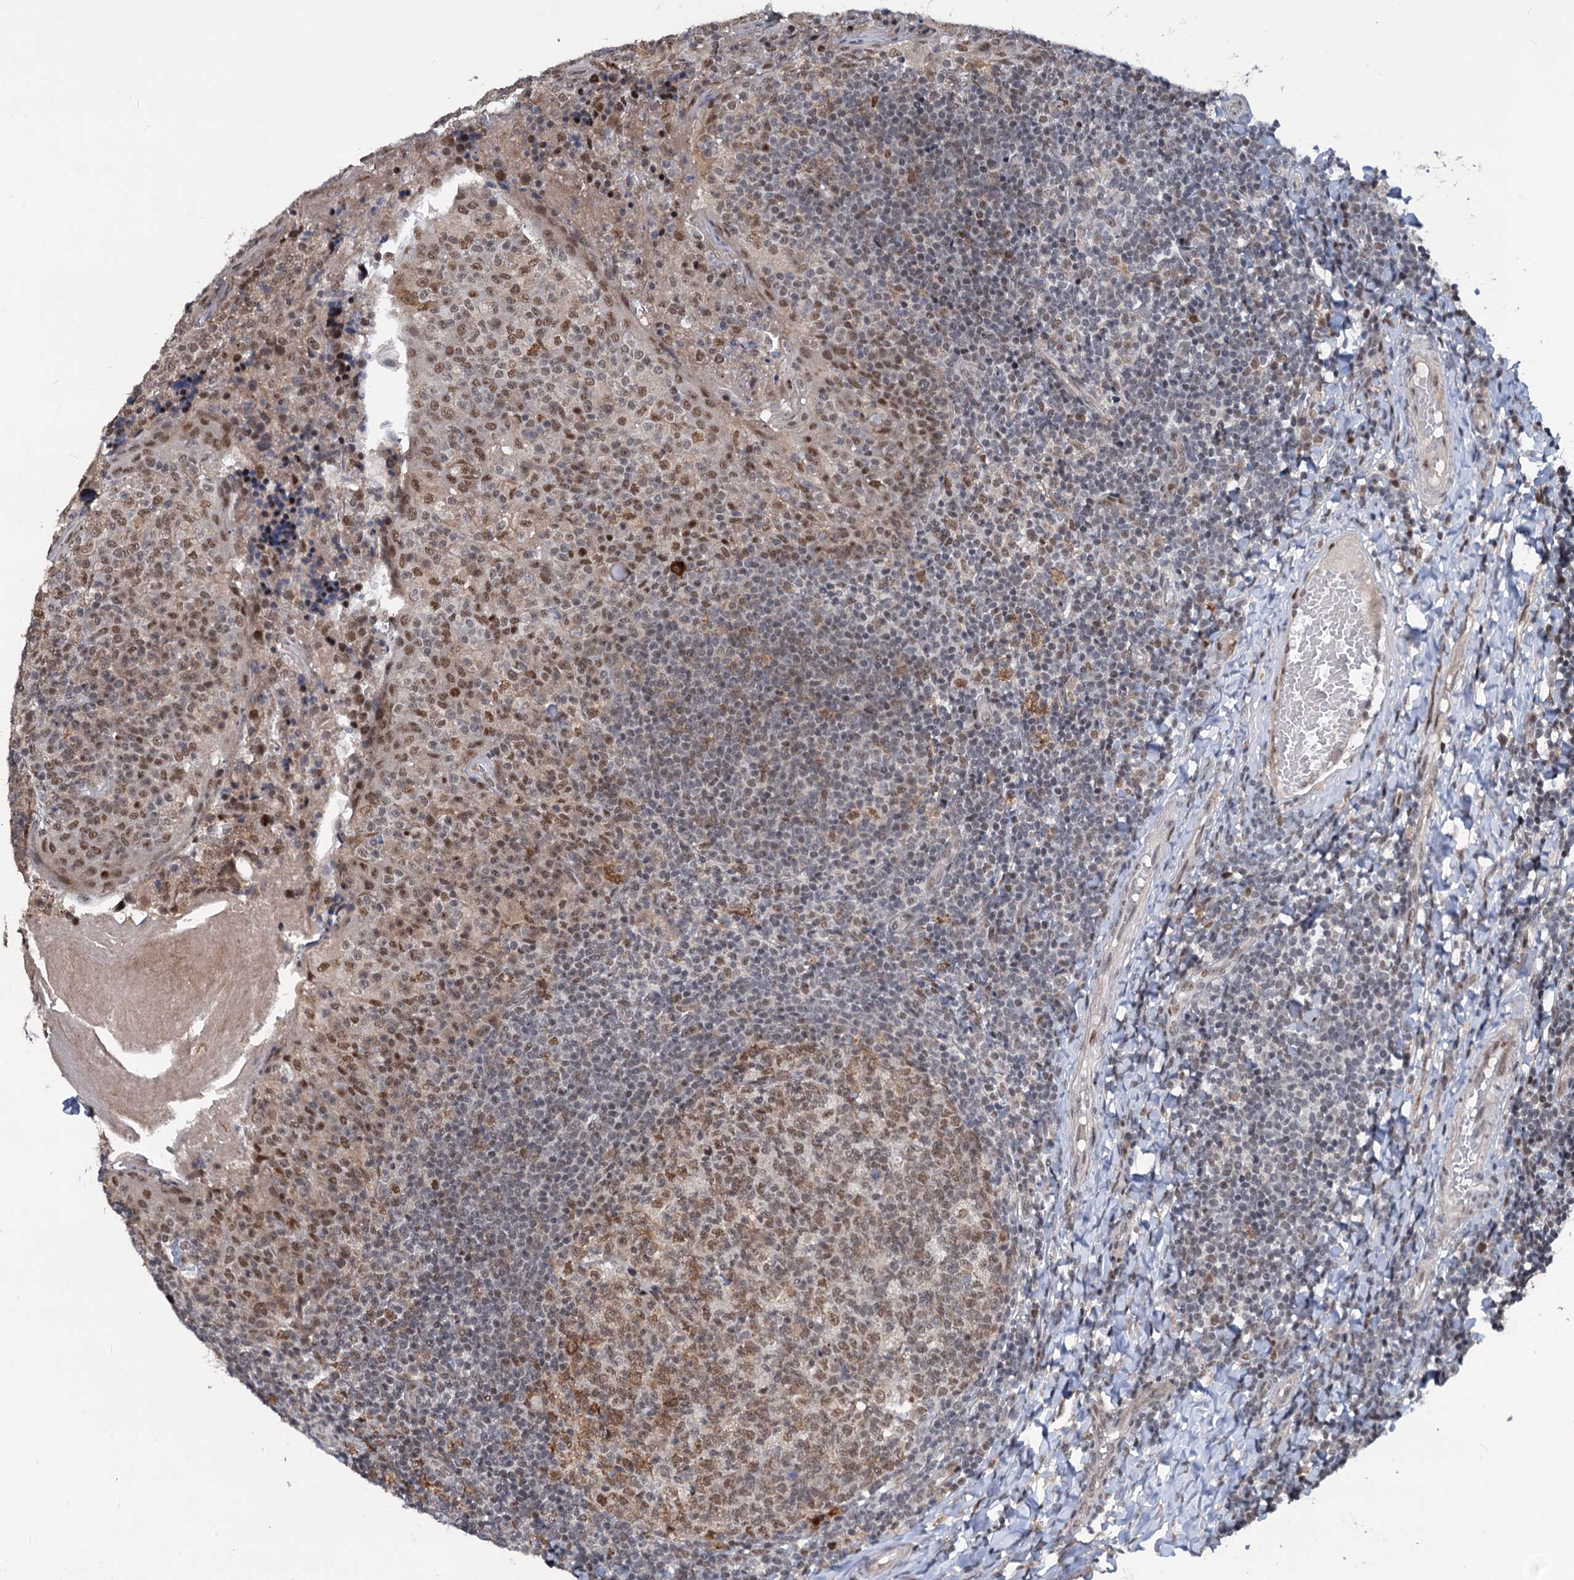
{"staining": {"intensity": "moderate", "quantity": ">75%", "location": "nuclear"}, "tissue": "tonsil", "cell_type": "Germinal center cells", "image_type": "normal", "snomed": [{"axis": "morphology", "description": "Normal tissue, NOS"}, {"axis": "topography", "description": "Tonsil"}], "caption": "Immunohistochemistry (IHC) staining of unremarkable tonsil, which shows medium levels of moderate nuclear staining in about >75% of germinal center cells indicating moderate nuclear protein expression. The staining was performed using DAB (3,3'-diaminobenzidine) (brown) for protein detection and nuclei were counterstained in hematoxylin (blue).", "gene": "PHF8", "patient": {"sex": "female", "age": 19}}